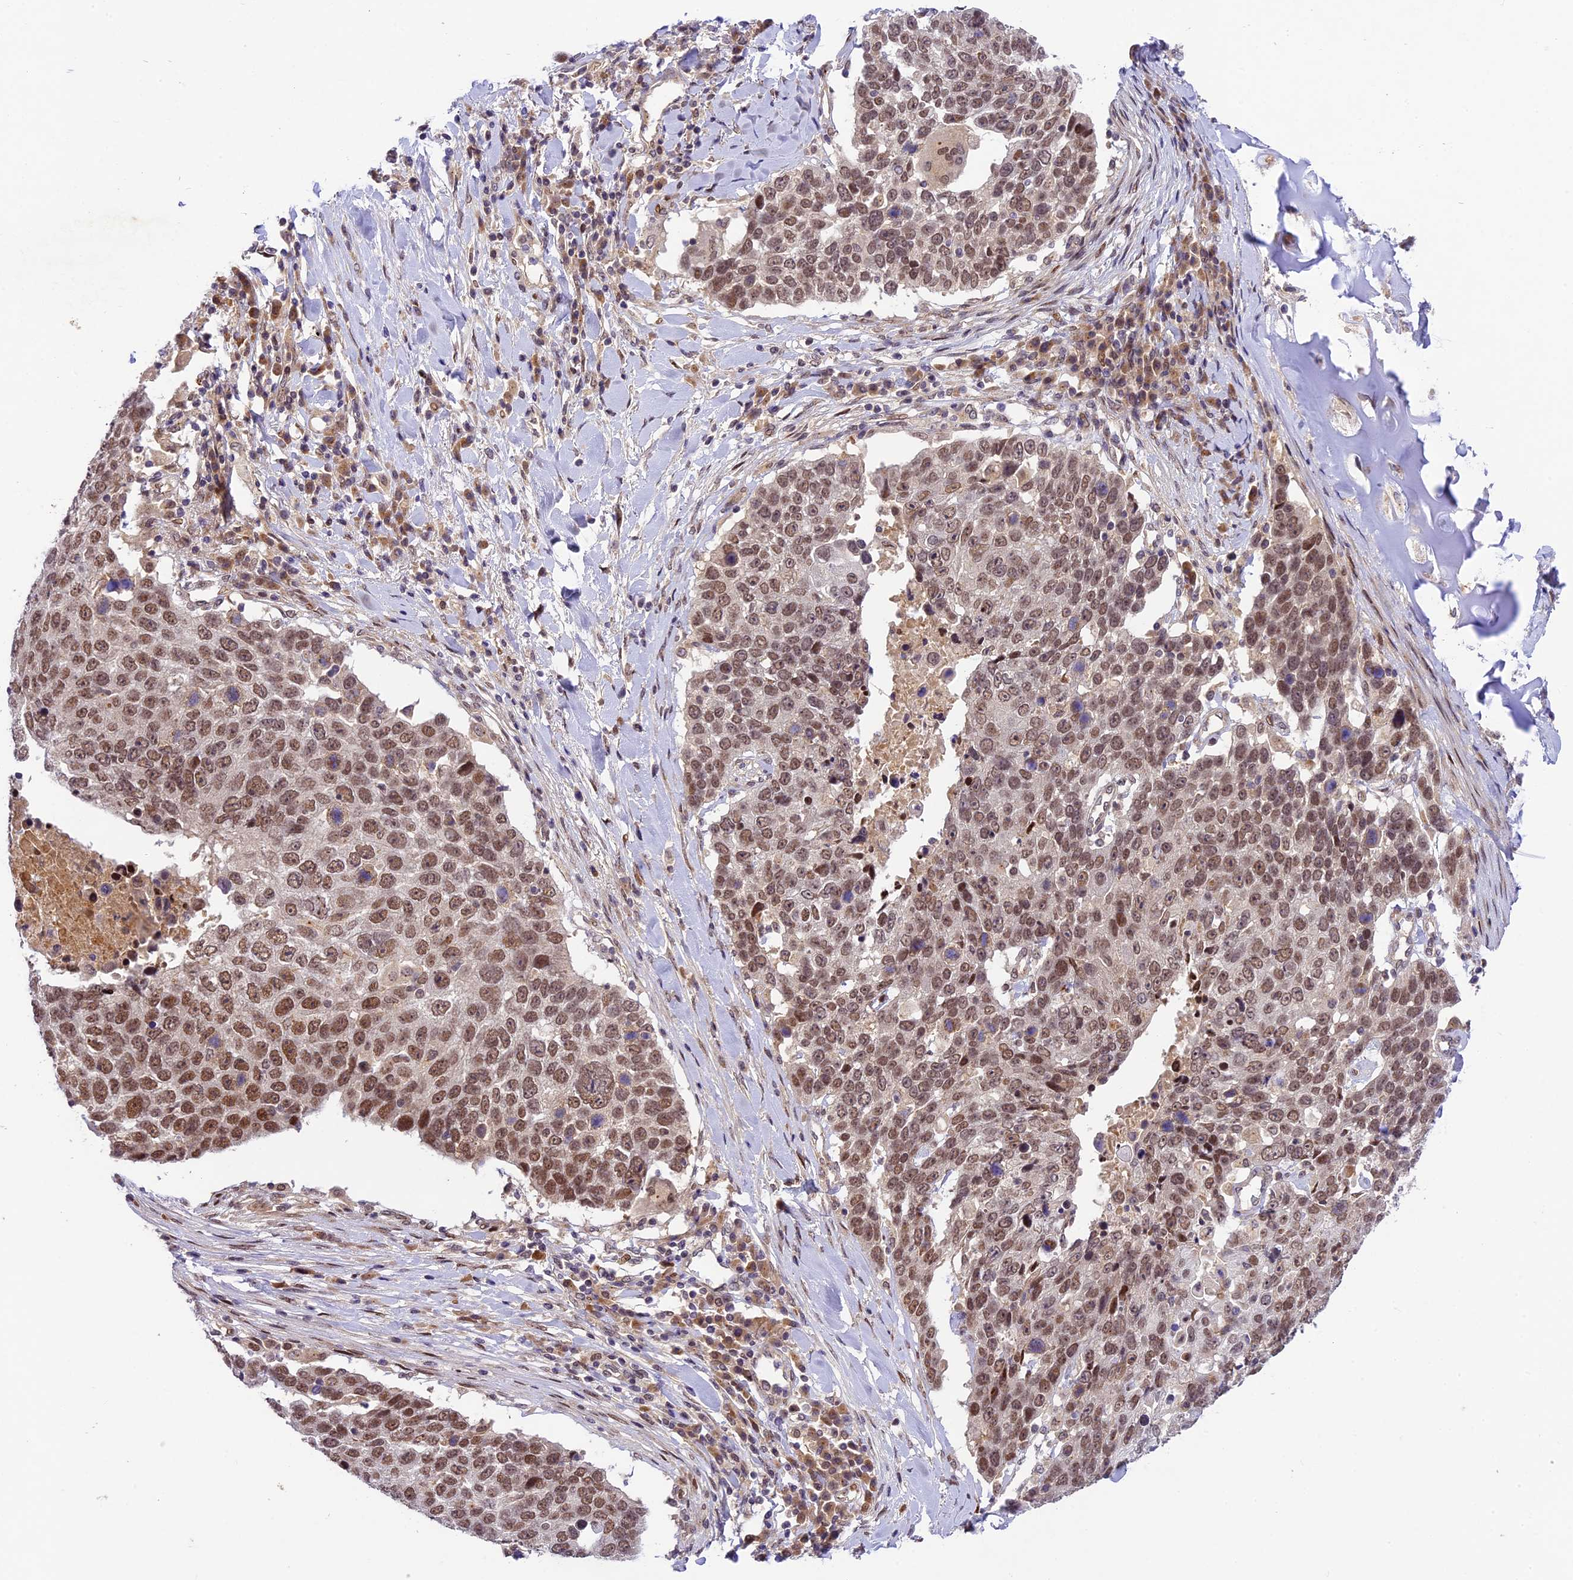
{"staining": {"intensity": "moderate", "quantity": ">75%", "location": "nuclear"}, "tissue": "lung cancer", "cell_type": "Tumor cells", "image_type": "cancer", "snomed": [{"axis": "morphology", "description": "Squamous cell carcinoma, NOS"}, {"axis": "topography", "description": "Lung"}], "caption": "Moderate nuclear expression for a protein is seen in approximately >75% of tumor cells of lung cancer (squamous cell carcinoma) using immunohistochemistry.", "gene": "NEK8", "patient": {"sex": "male", "age": 66}}